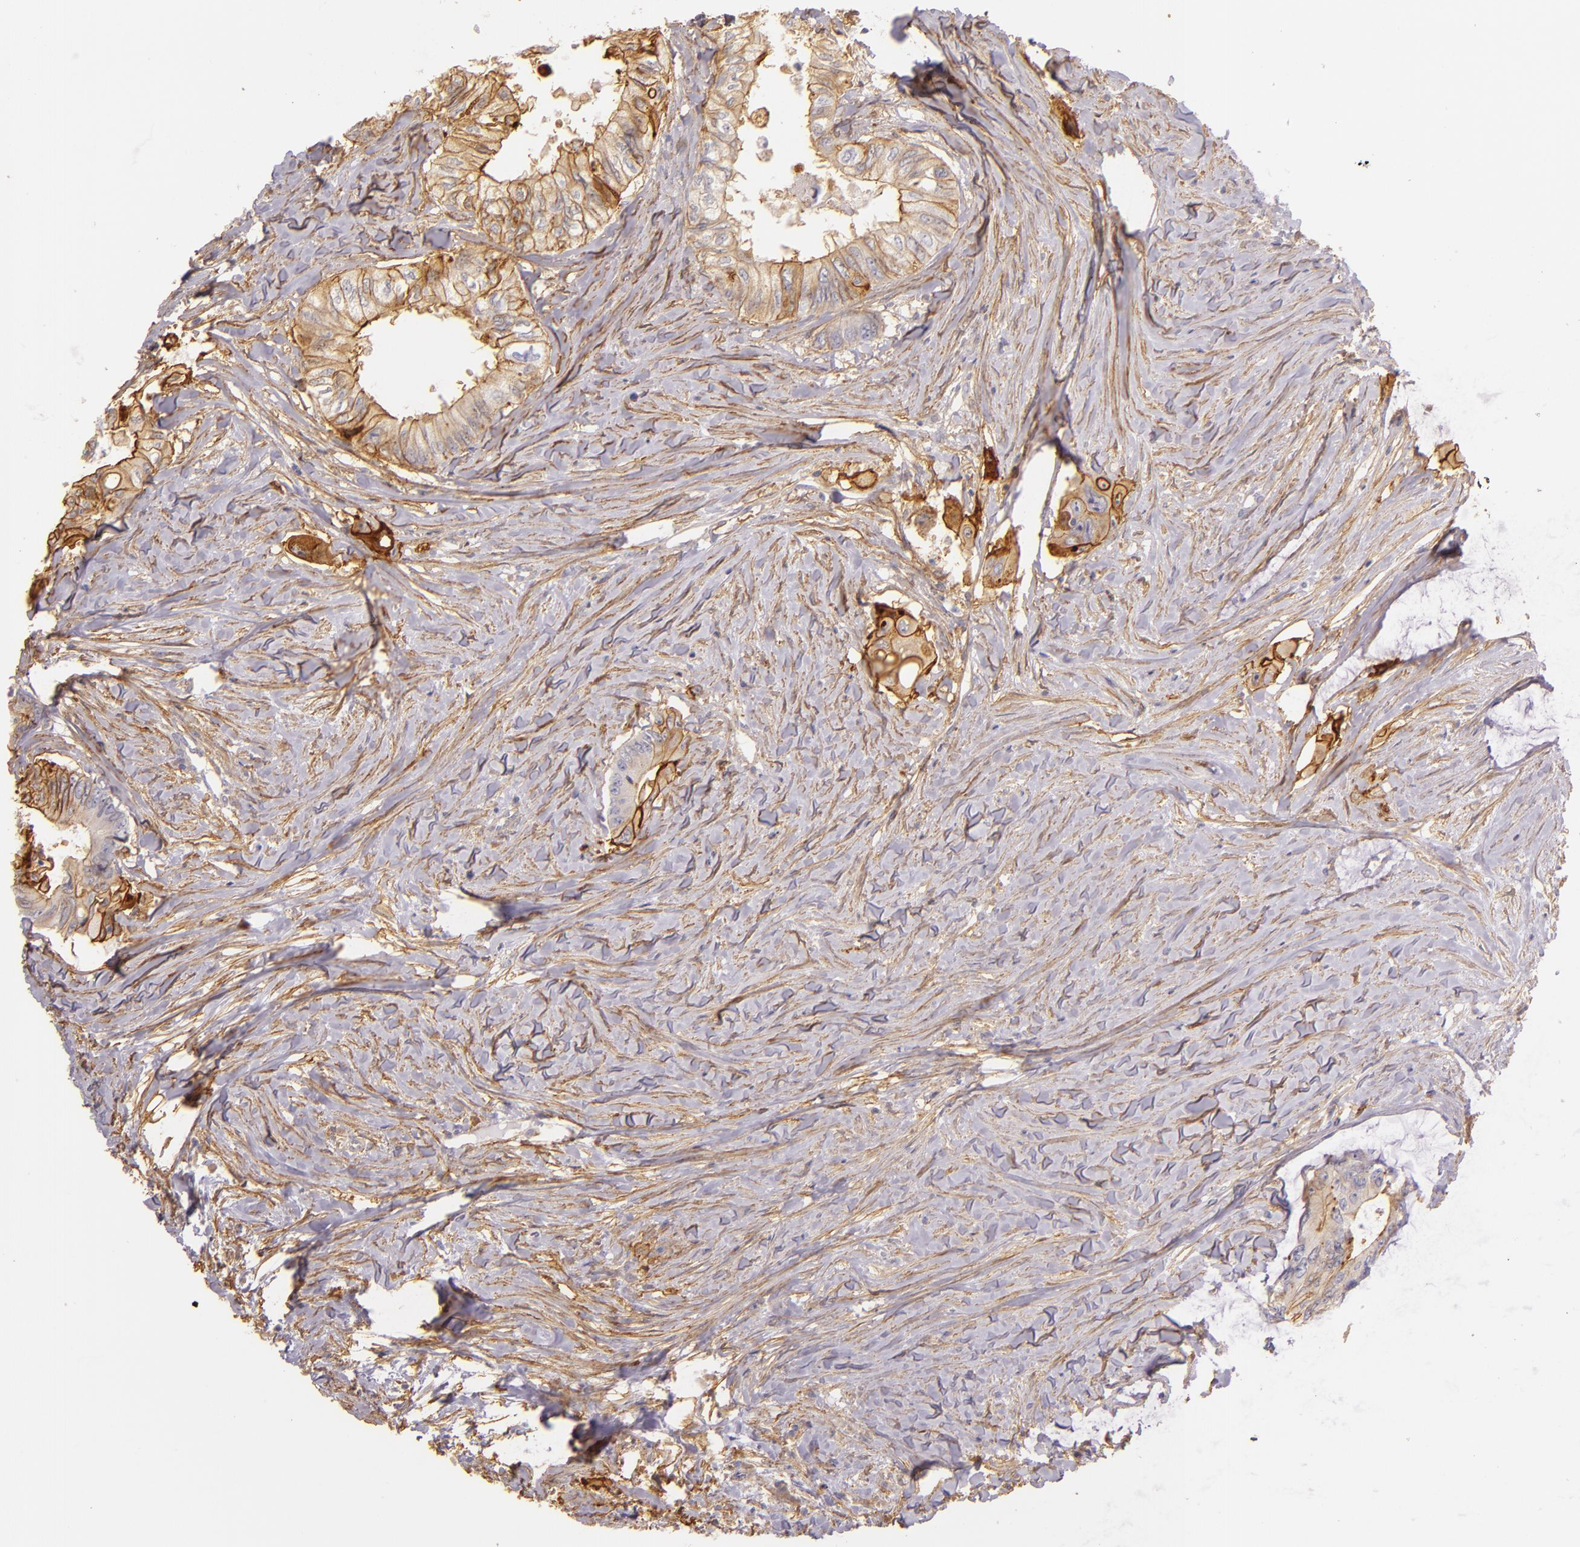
{"staining": {"intensity": "moderate", "quantity": "25%-75%", "location": "cytoplasmic/membranous"}, "tissue": "colorectal cancer", "cell_type": "Tumor cells", "image_type": "cancer", "snomed": [{"axis": "morphology", "description": "Adenocarcinoma, NOS"}, {"axis": "topography", "description": "Colon"}], "caption": "DAB (3,3'-diaminobenzidine) immunohistochemical staining of colorectal cancer reveals moderate cytoplasmic/membranous protein staining in approximately 25%-75% of tumor cells.", "gene": "CTSF", "patient": {"sex": "male", "age": 65}}